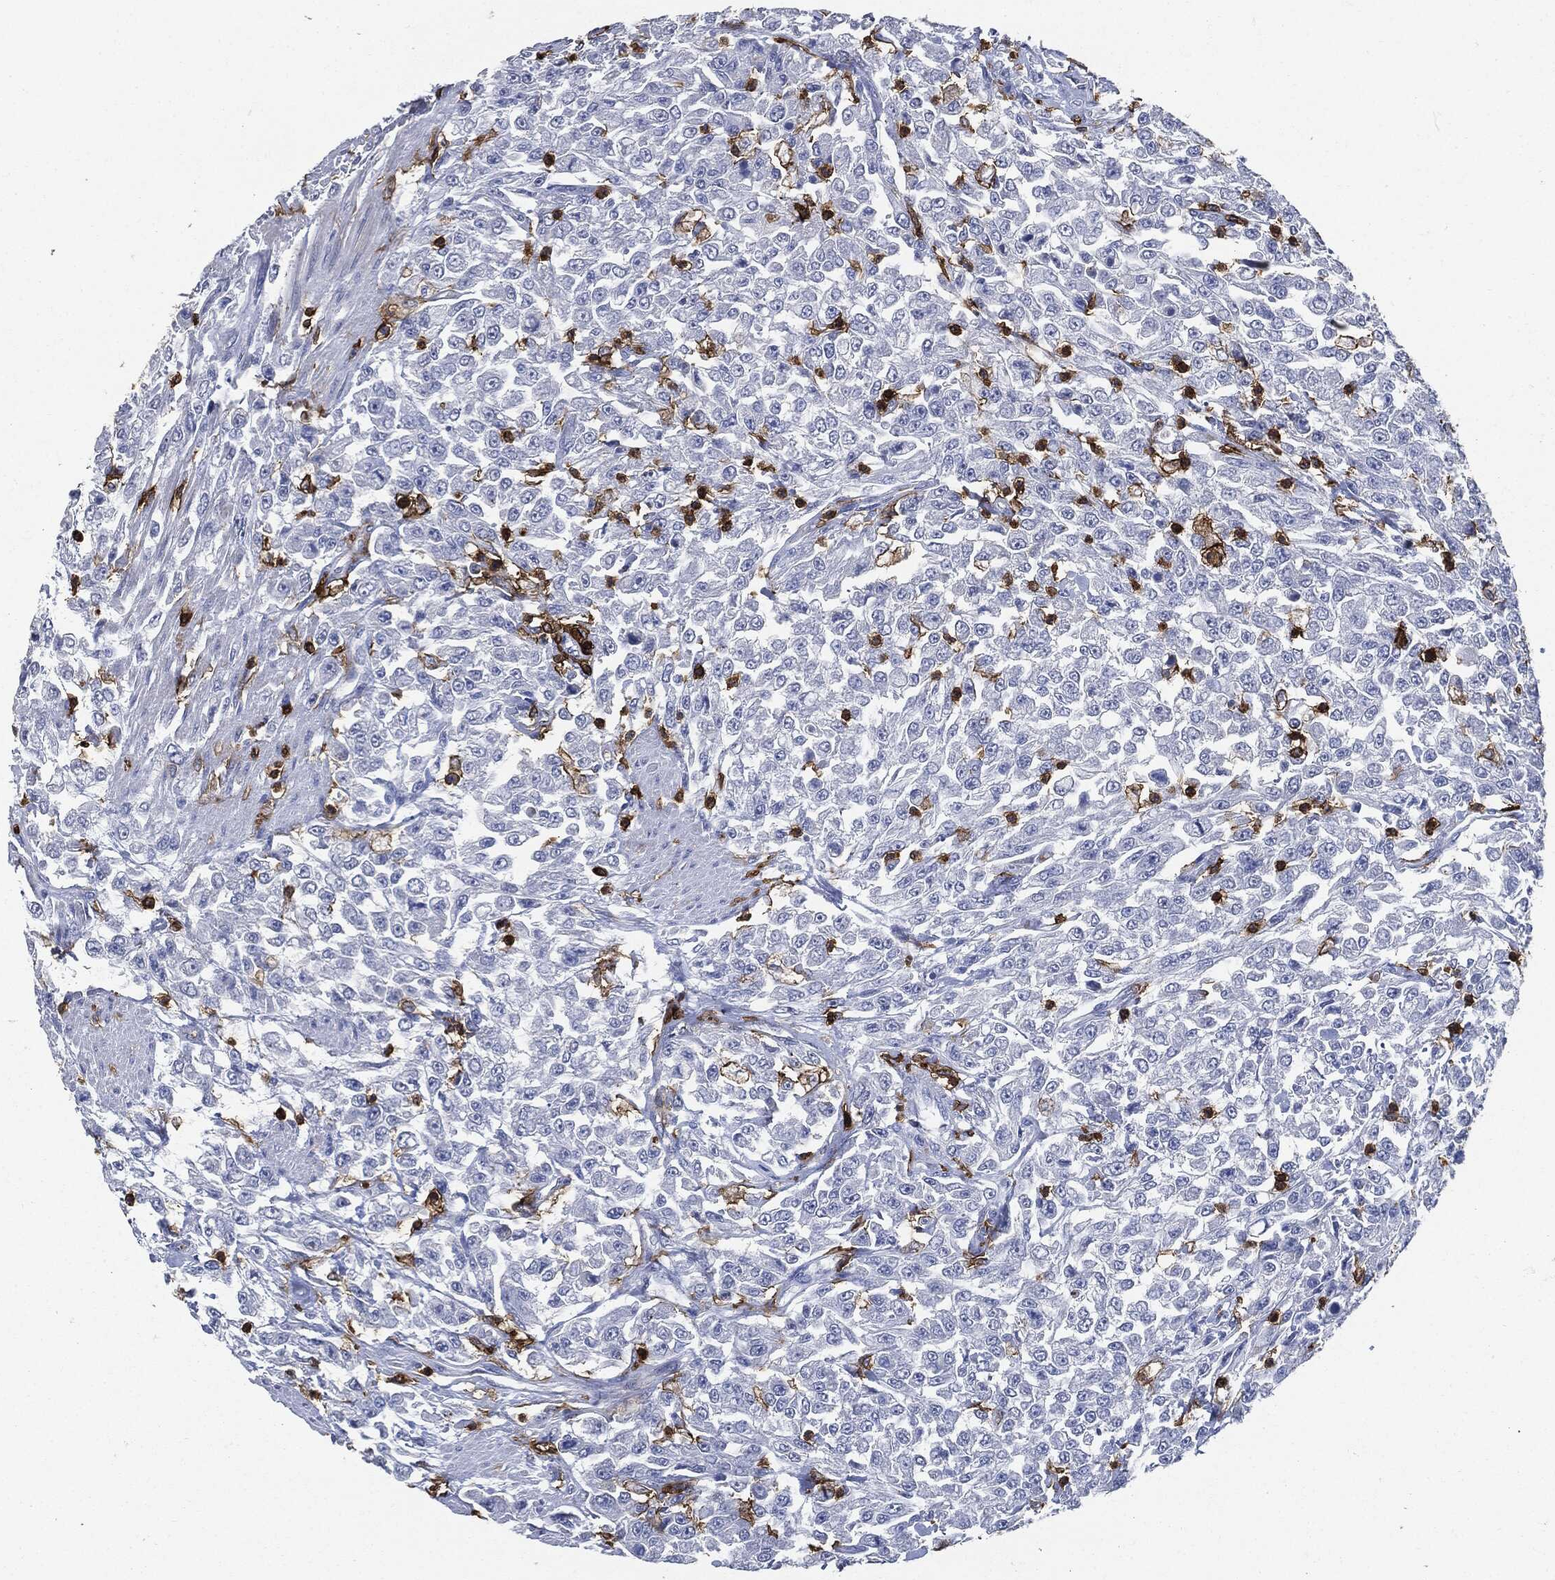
{"staining": {"intensity": "negative", "quantity": "none", "location": "none"}, "tissue": "urothelial cancer", "cell_type": "Tumor cells", "image_type": "cancer", "snomed": [{"axis": "morphology", "description": "Urothelial carcinoma, High grade"}, {"axis": "topography", "description": "Urinary bladder"}], "caption": "High magnification brightfield microscopy of urothelial cancer stained with DAB (brown) and counterstained with hematoxylin (blue): tumor cells show no significant positivity.", "gene": "PTPRC", "patient": {"sex": "male", "age": 46}}